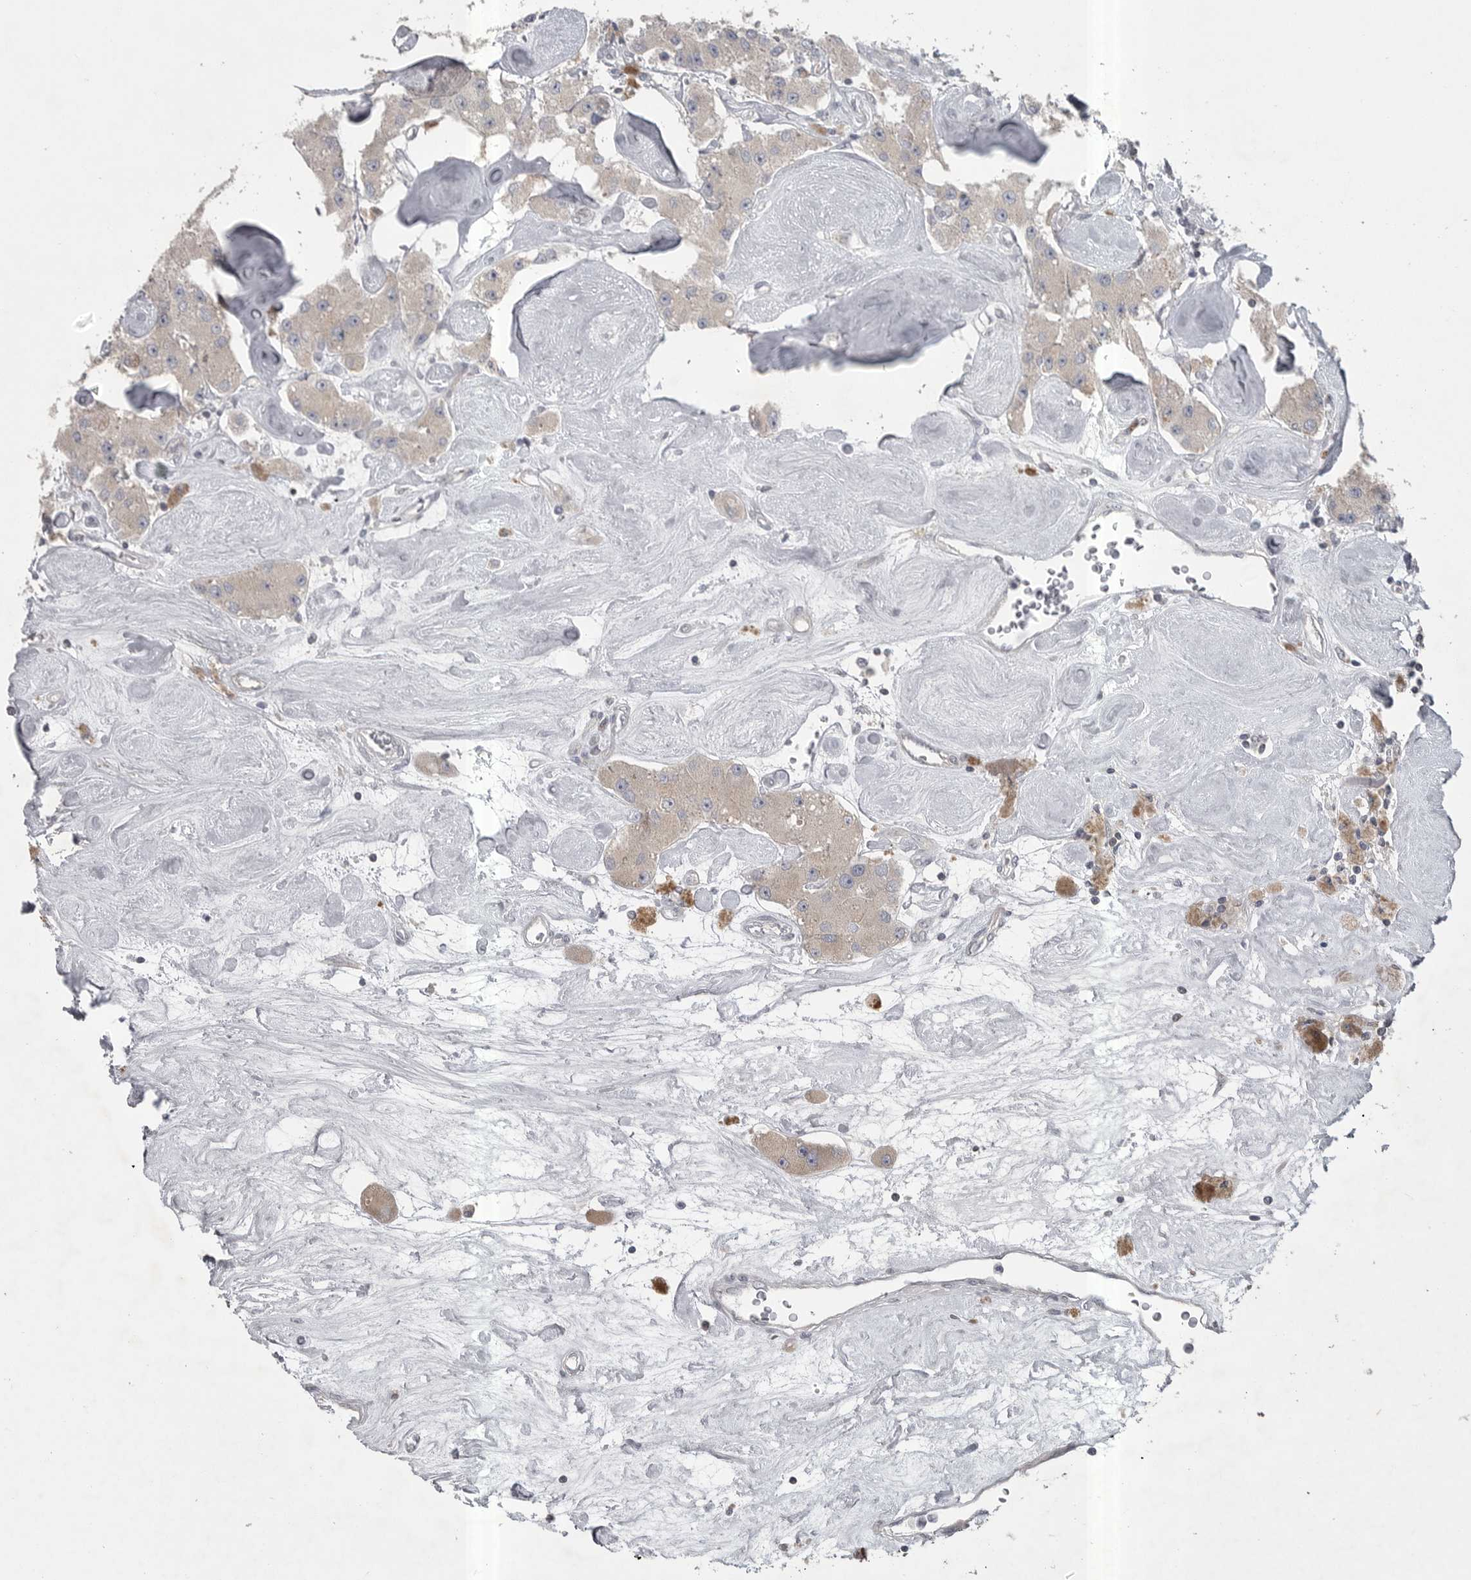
{"staining": {"intensity": "weak", "quantity": "<25%", "location": "cytoplasmic/membranous"}, "tissue": "carcinoid", "cell_type": "Tumor cells", "image_type": "cancer", "snomed": [{"axis": "morphology", "description": "Carcinoid, malignant, NOS"}, {"axis": "topography", "description": "Pancreas"}], "caption": "Tumor cells are negative for brown protein staining in carcinoid.", "gene": "PHF13", "patient": {"sex": "male", "age": 41}}